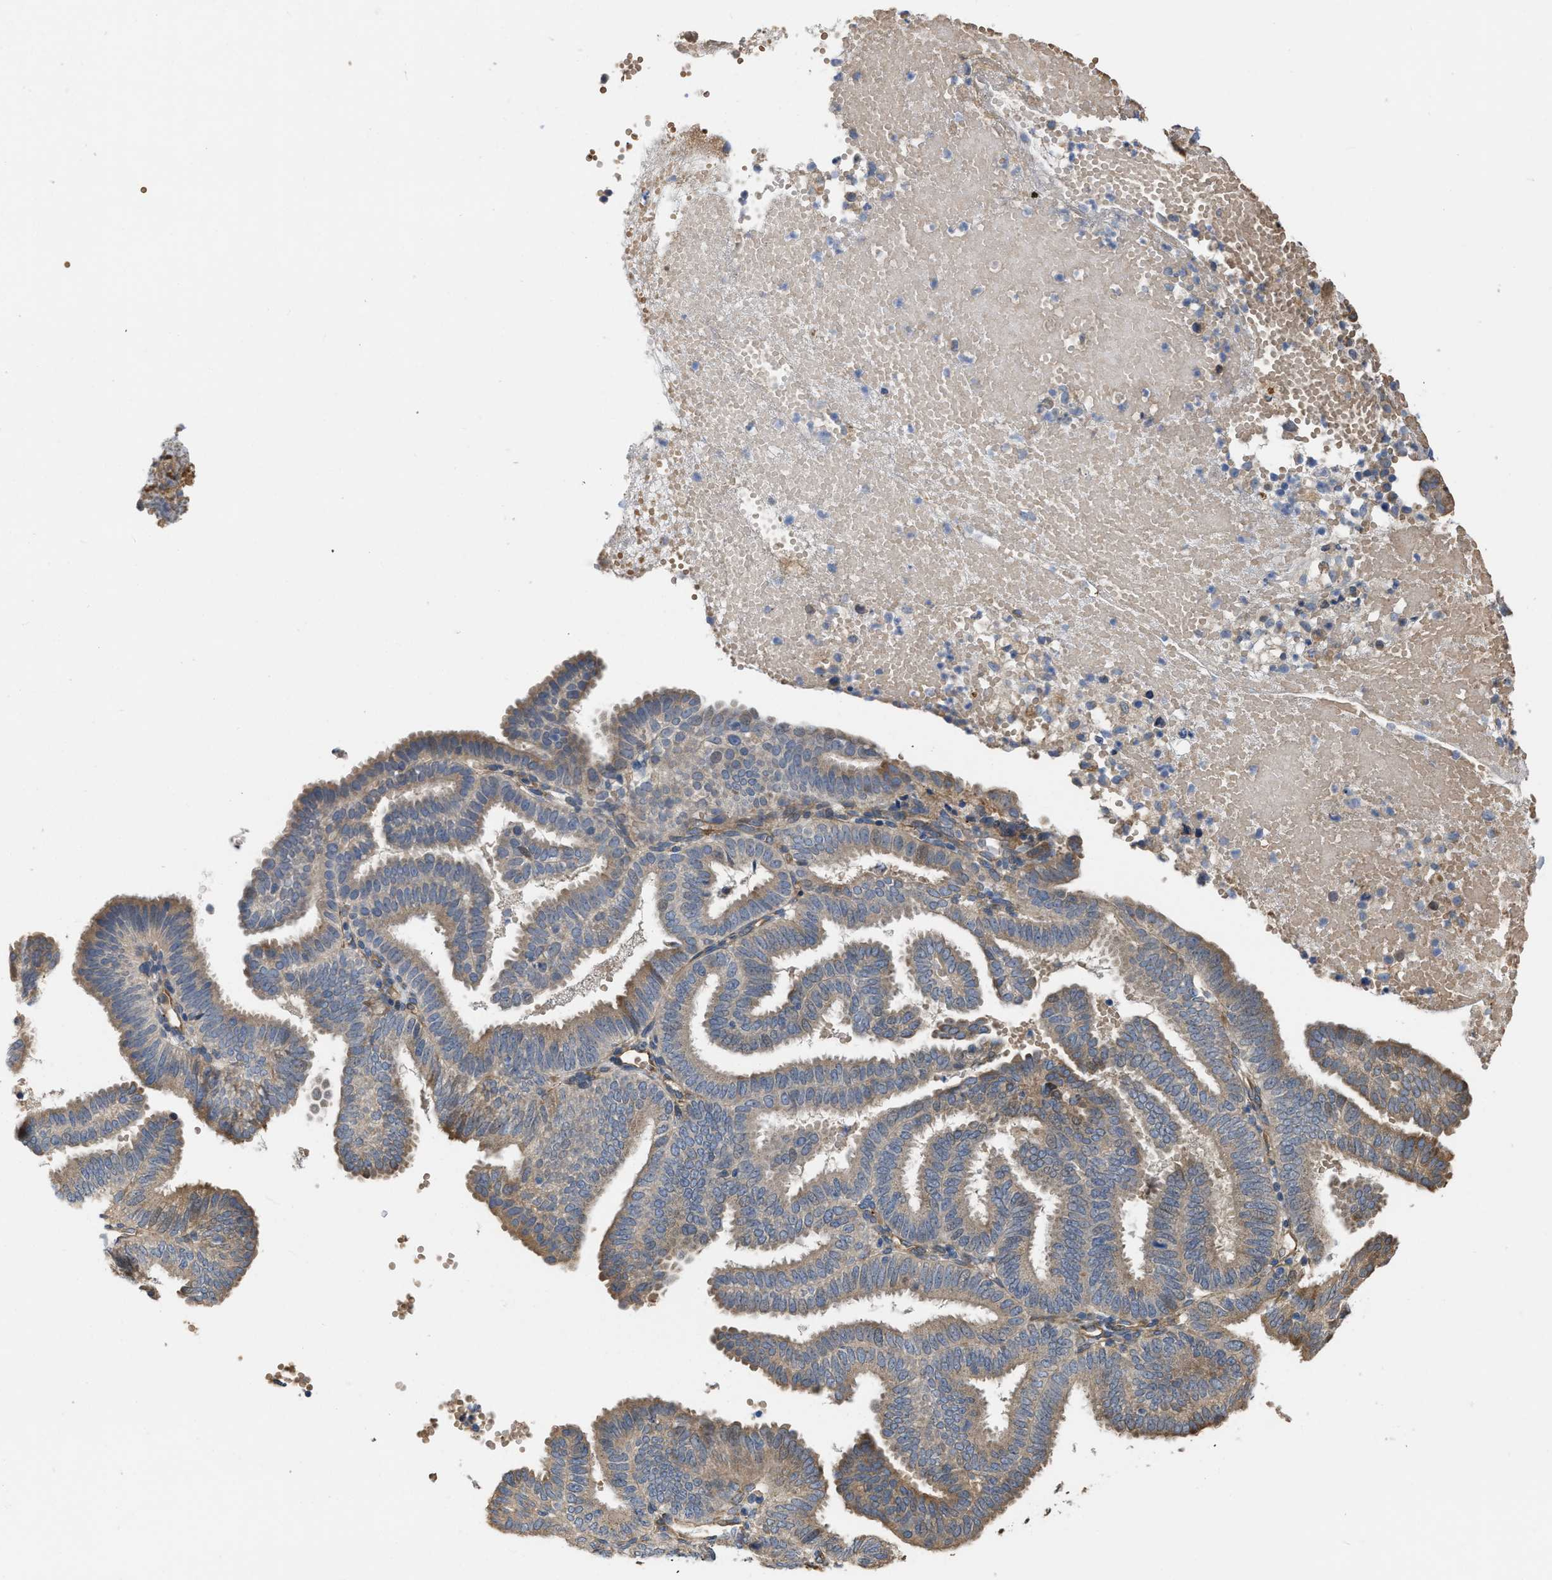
{"staining": {"intensity": "weak", "quantity": ">75%", "location": "cytoplasmic/membranous"}, "tissue": "endometrial cancer", "cell_type": "Tumor cells", "image_type": "cancer", "snomed": [{"axis": "morphology", "description": "Adenocarcinoma, NOS"}, {"axis": "topography", "description": "Endometrium"}], "caption": "Adenocarcinoma (endometrial) was stained to show a protein in brown. There is low levels of weak cytoplasmic/membranous positivity in approximately >75% of tumor cells.", "gene": "SLC4A11", "patient": {"sex": "female", "age": 58}}